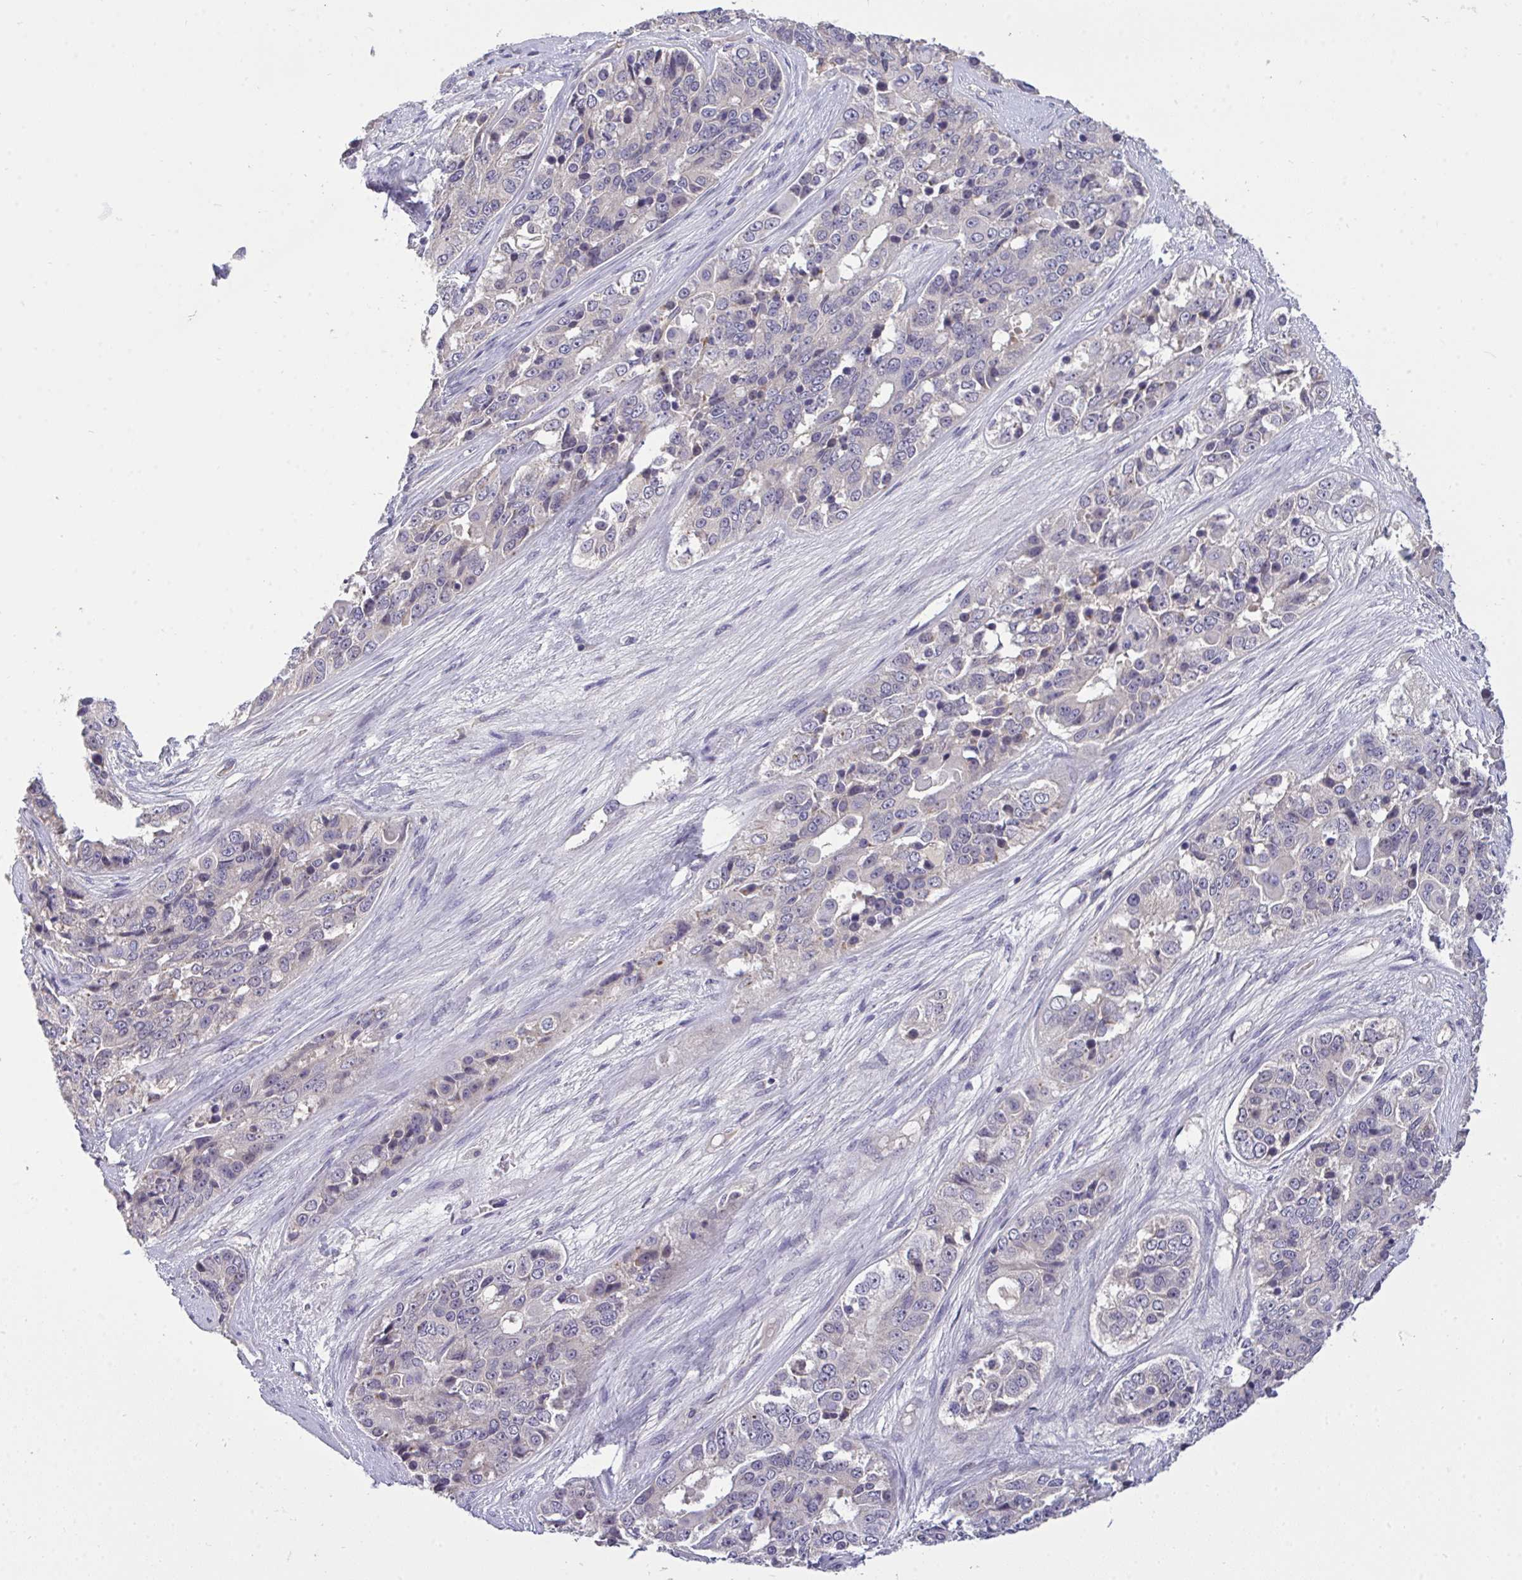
{"staining": {"intensity": "negative", "quantity": "none", "location": "none"}, "tissue": "ovarian cancer", "cell_type": "Tumor cells", "image_type": "cancer", "snomed": [{"axis": "morphology", "description": "Carcinoma, endometroid"}, {"axis": "topography", "description": "Ovary"}], "caption": "An image of human ovarian endometroid carcinoma is negative for staining in tumor cells.", "gene": "C19orf54", "patient": {"sex": "female", "age": 51}}